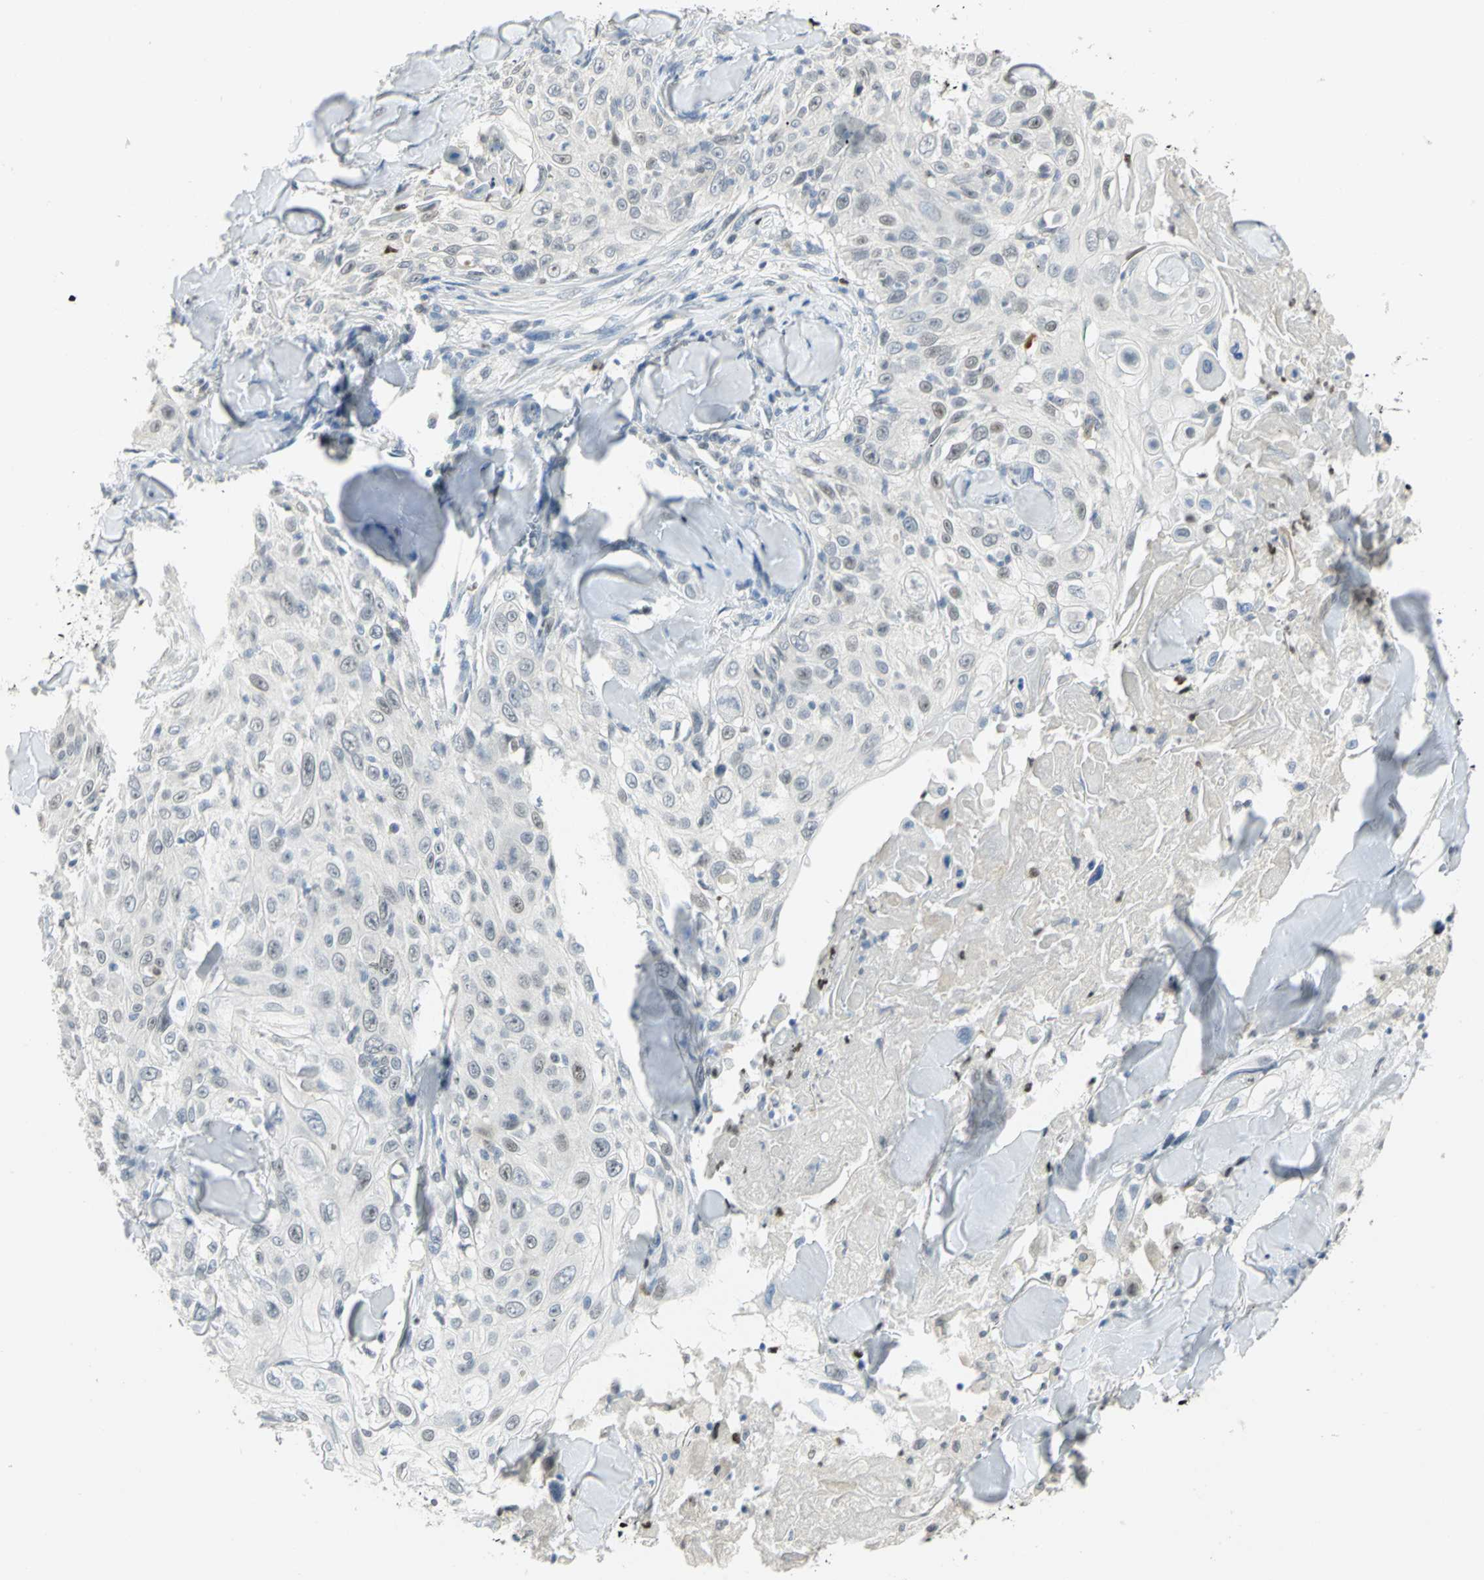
{"staining": {"intensity": "weak", "quantity": "<25%", "location": "nuclear"}, "tissue": "skin cancer", "cell_type": "Tumor cells", "image_type": "cancer", "snomed": [{"axis": "morphology", "description": "Squamous cell carcinoma, NOS"}, {"axis": "topography", "description": "Skin"}], "caption": "This is an immunohistochemistry image of skin cancer (squamous cell carcinoma). There is no positivity in tumor cells.", "gene": "BCL6", "patient": {"sex": "male", "age": 86}}